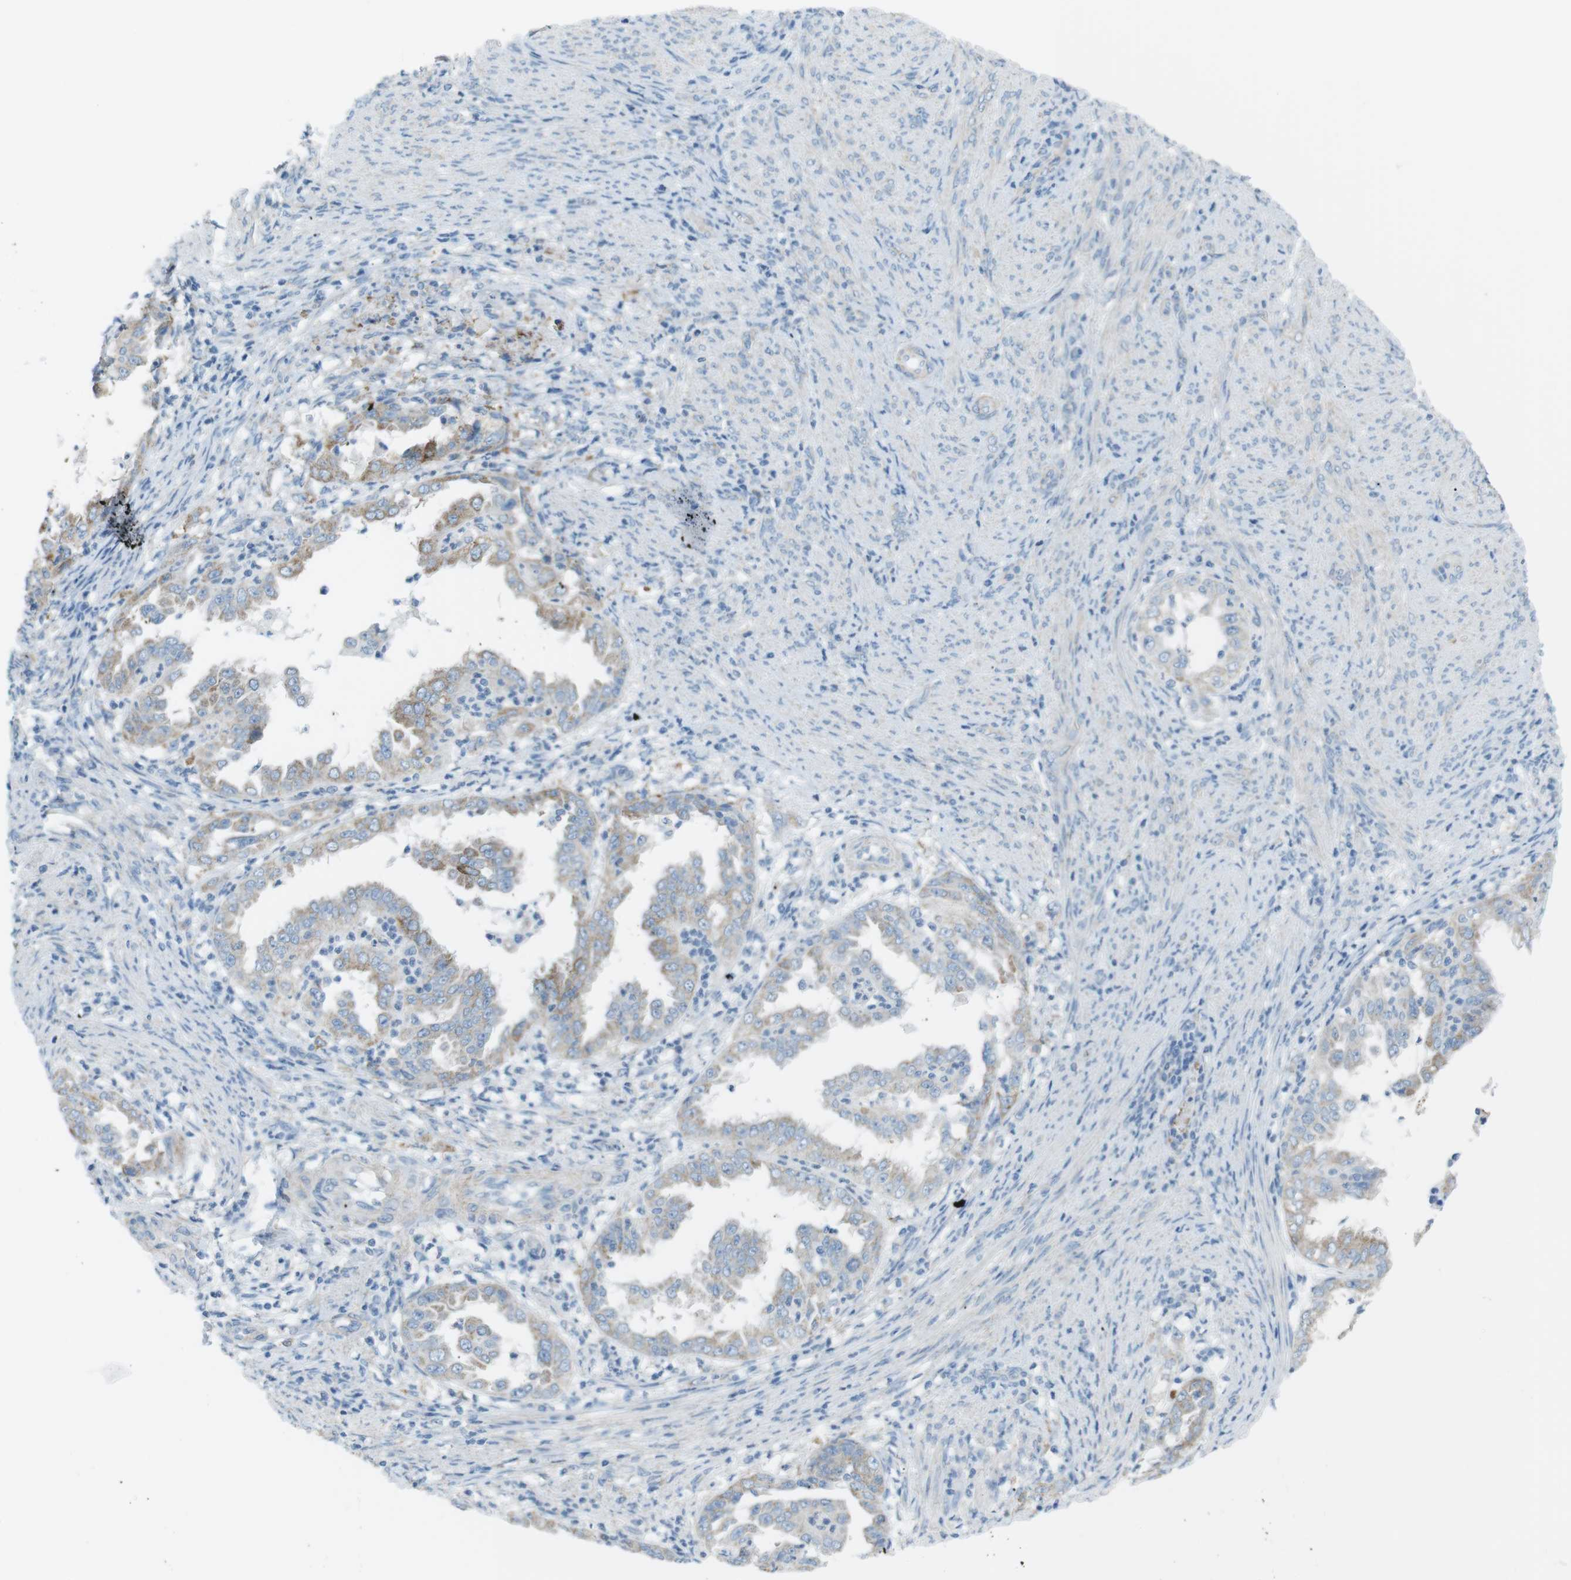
{"staining": {"intensity": "weak", "quantity": "<25%", "location": "cytoplasmic/membranous"}, "tissue": "endometrial cancer", "cell_type": "Tumor cells", "image_type": "cancer", "snomed": [{"axis": "morphology", "description": "Adenocarcinoma, NOS"}, {"axis": "topography", "description": "Endometrium"}], "caption": "Human adenocarcinoma (endometrial) stained for a protein using immunohistochemistry exhibits no expression in tumor cells.", "gene": "VAMP1", "patient": {"sex": "female", "age": 85}}